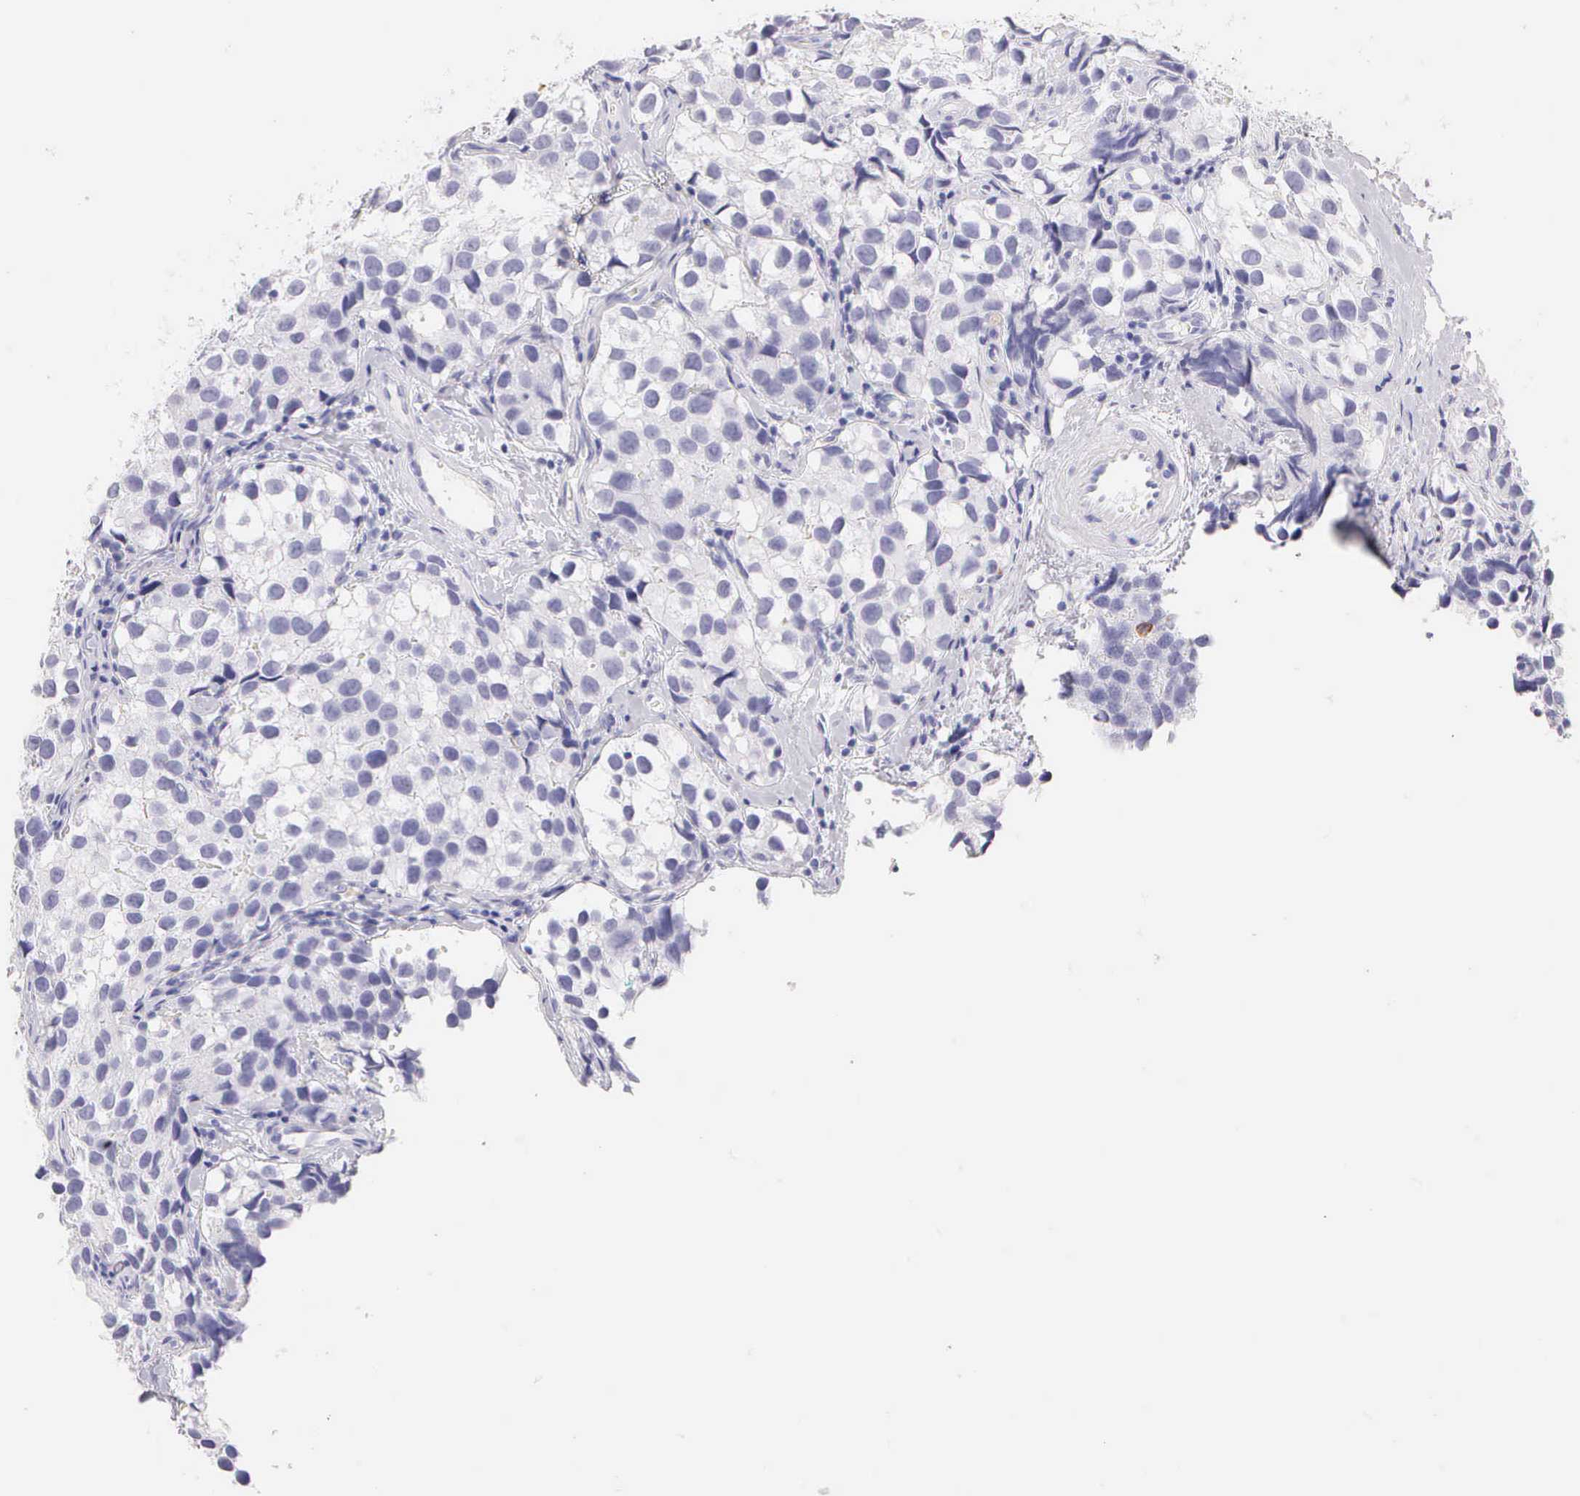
{"staining": {"intensity": "negative", "quantity": "none", "location": "none"}, "tissue": "testis cancer", "cell_type": "Tumor cells", "image_type": "cancer", "snomed": [{"axis": "morphology", "description": "Seminoma, NOS"}, {"axis": "topography", "description": "Testis"}], "caption": "Immunohistochemical staining of human testis cancer (seminoma) shows no significant expression in tumor cells.", "gene": "KRT17", "patient": {"sex": "male", "age": 39}}